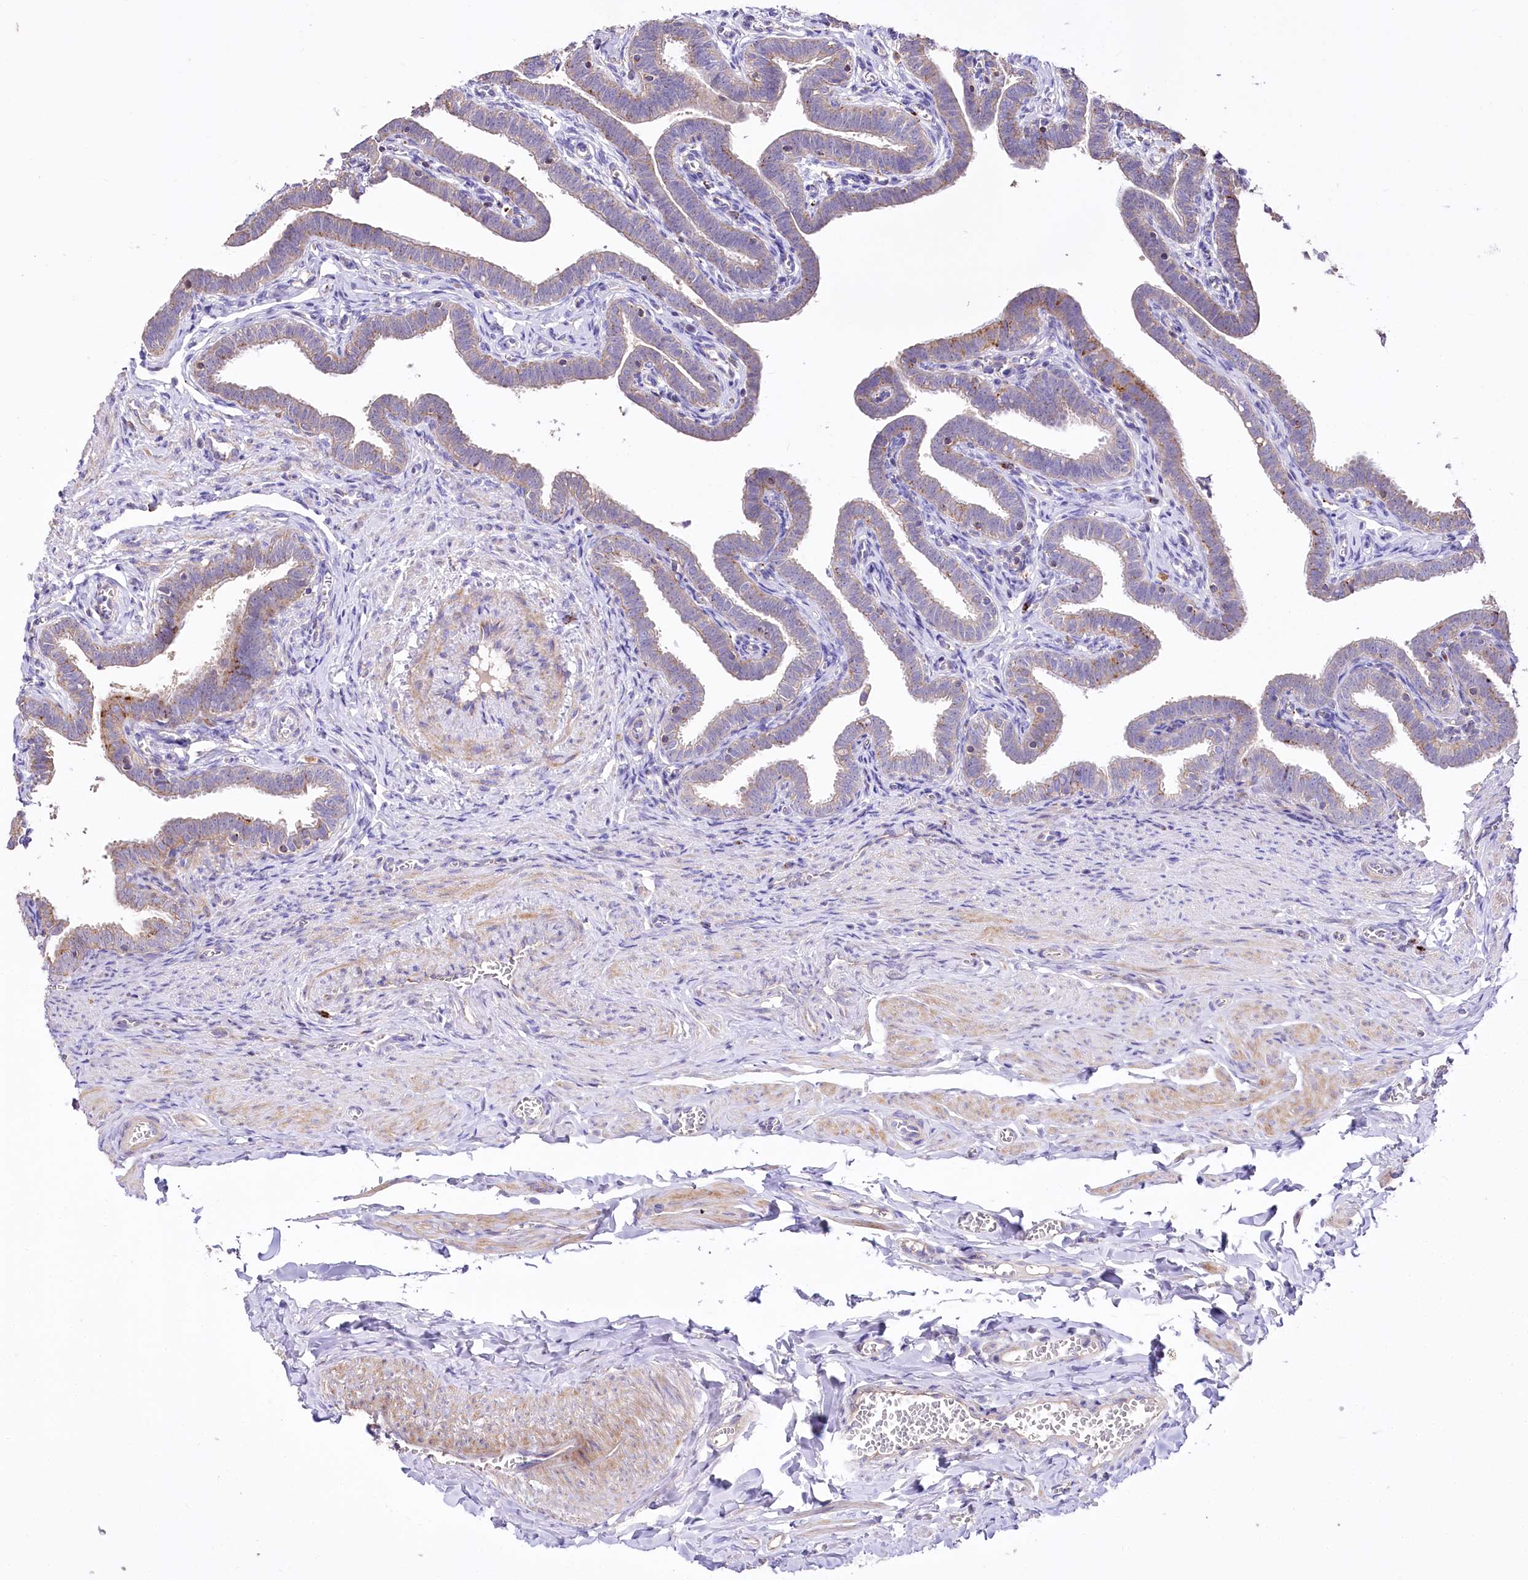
{"staining": {"intensity": "weak", "quantity": "<25%", "location": "cytoplasmic/membranous"}, "tissue": "fallopian tube", "cell_type": "Glandular cells", "image_type": "normal", "snomed": [{"axis": "morphology", "description": "Normal tissue, NOS"}, {"axis": "topography", "description": "Fallopian tube"}], "caption": "The immunohistochemistry (IHC) photomicrograph has no significant expression in glandular cells of fallopian tube.", "gene": "PTER", "patient": {"sex": "female", "age": 36}}